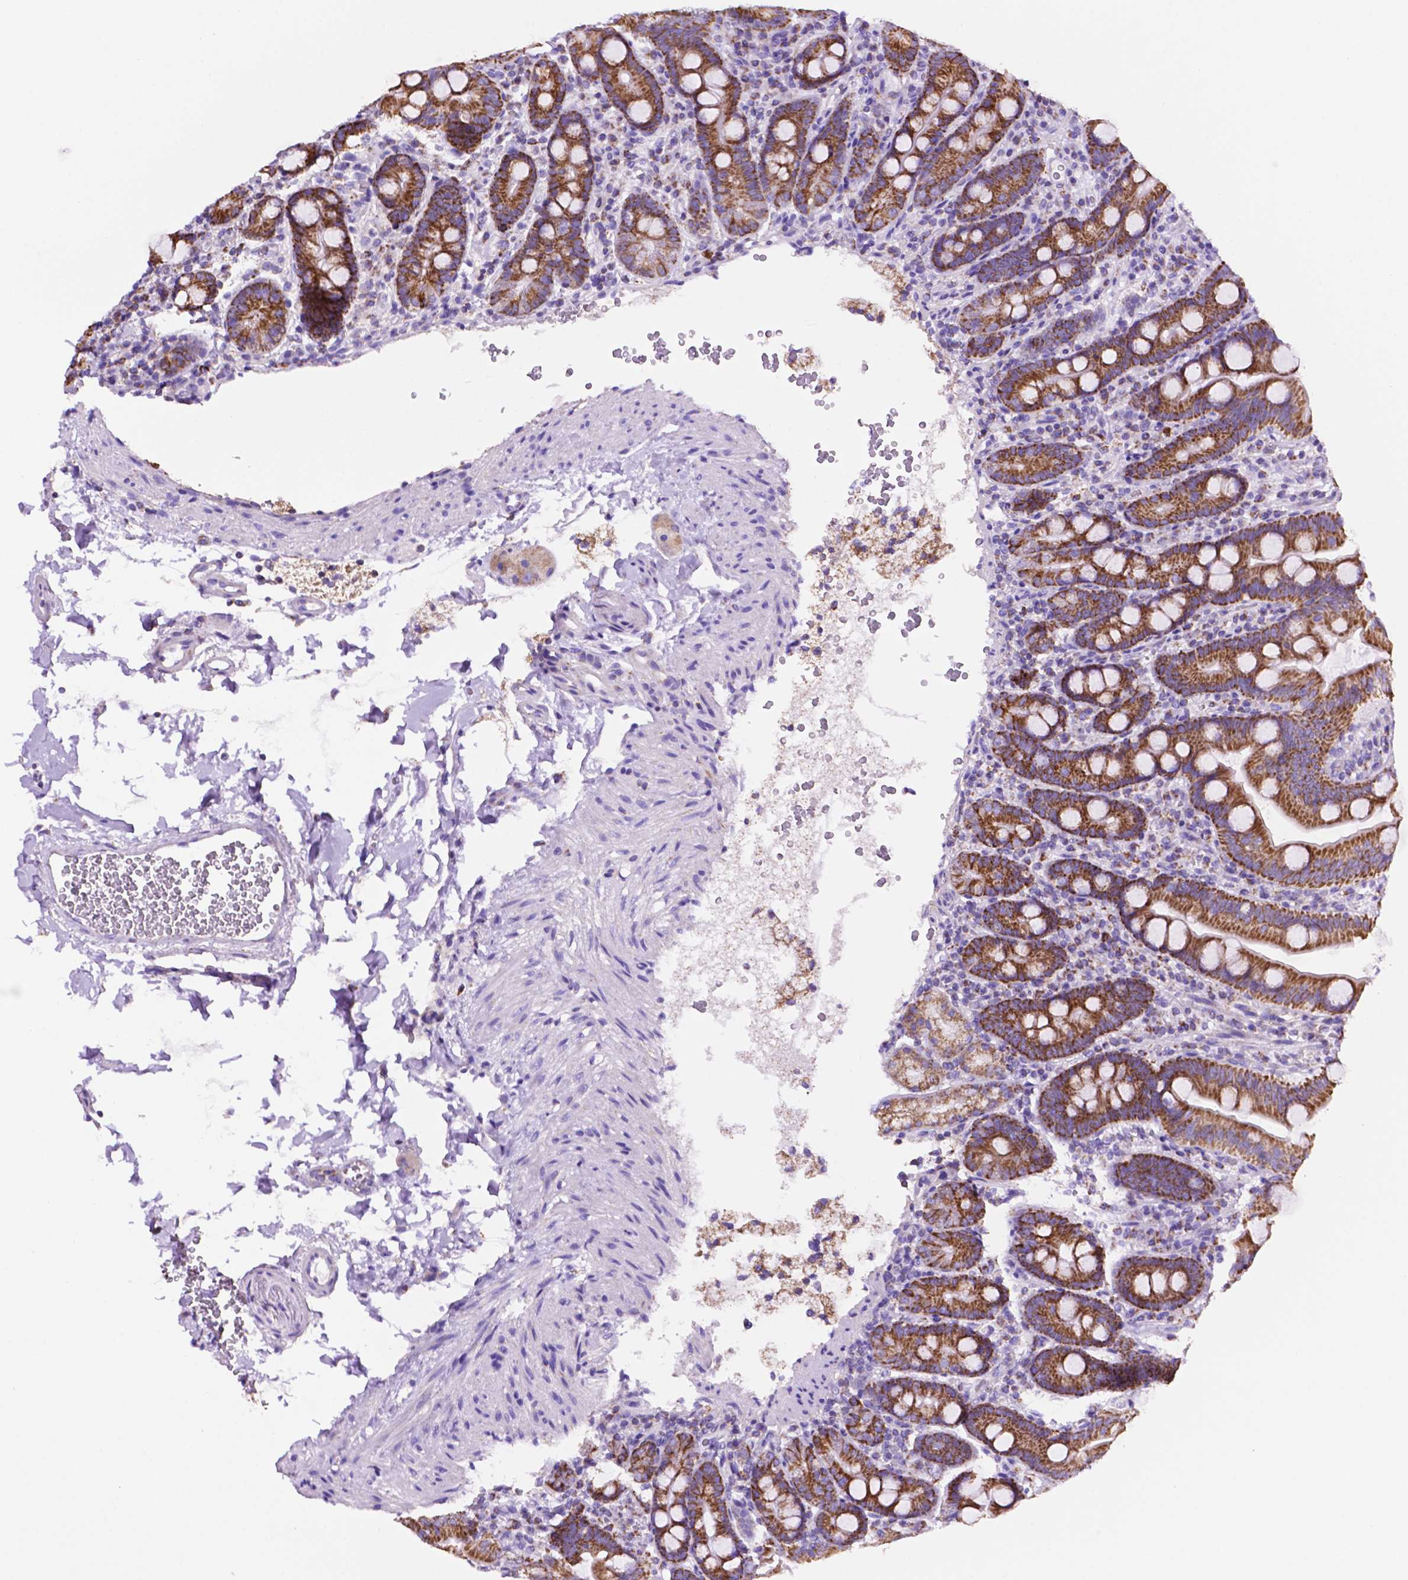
{"staining": {"intensity": "strong", "quantity": ">75%", "location": "cytoplasmic/membranous"}, "tissue": "duodenum", "cell_type": "Glandular cells", "image_type": "normal", "snomed": [{"axis": "morphology", "description": "Normal tissue, NOS"}, {"axis": "topography", "description": "Duodenum"}], "caption": "Glandular cells exhibit high levels of strong cytoplasmic/membranous positivity in approximately >75% of cells in normal duodenum.", "gene": "GDPD5", "patient": {"sex": "male", "age": 59}}